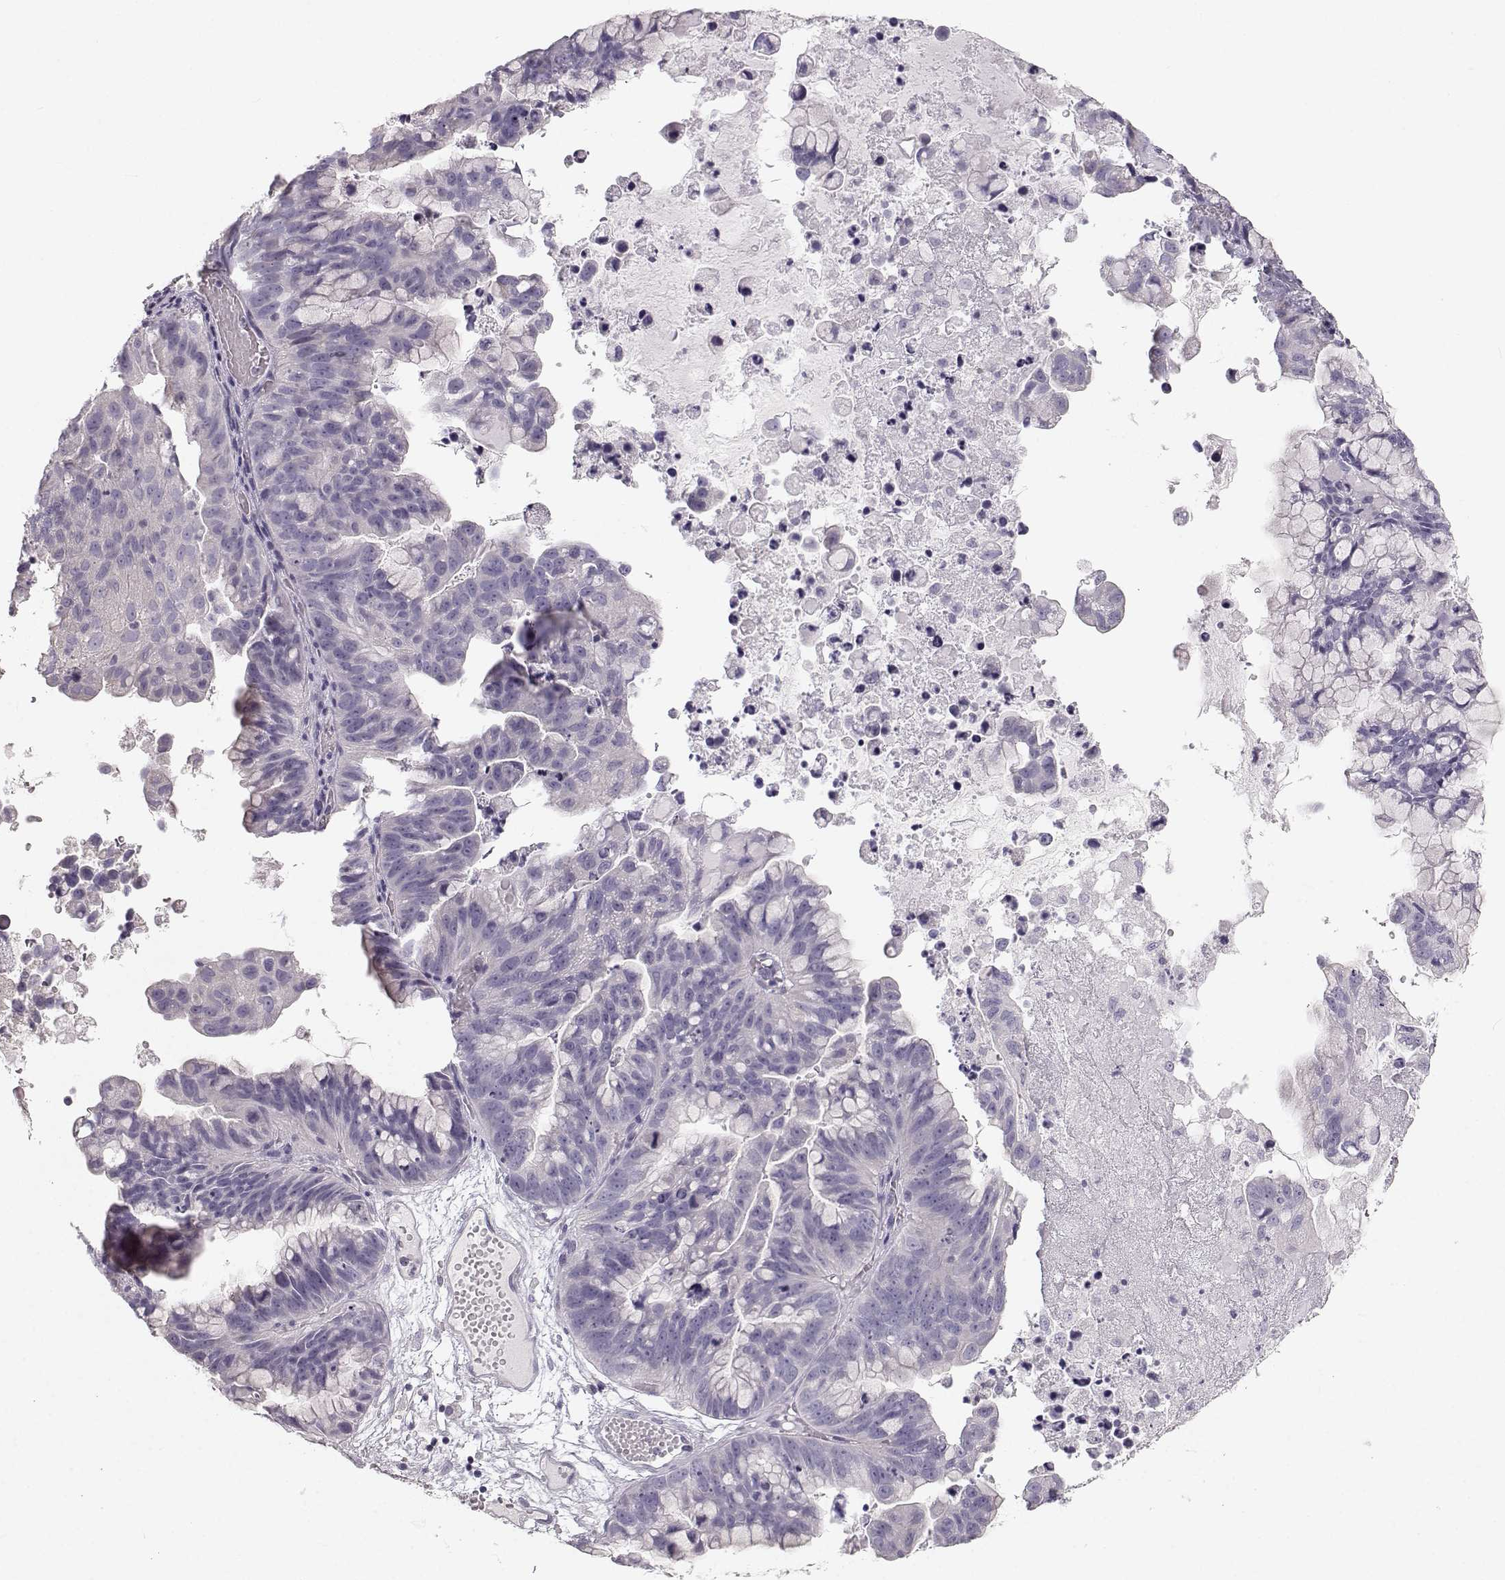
{"staining": {"intensity": "negative", "quantity": "none", "location": "none"}, "tissue": "ovarian cancer", "cell_type": "Tumor cells", "image_type": "cancer", "snomed": [{"axis": "morphology", "description": "Cystadenocarcinoma, mucinous, NOS"}, {"axis": "topography", "description": "Ovary"}], "caption": "This is an IHC image of human ovarian mucinous cystadenocarcinoma. There is no positivity in tumor cells.", "gene": "OIP5", "patient": {"sex": "female", "age": 76}}